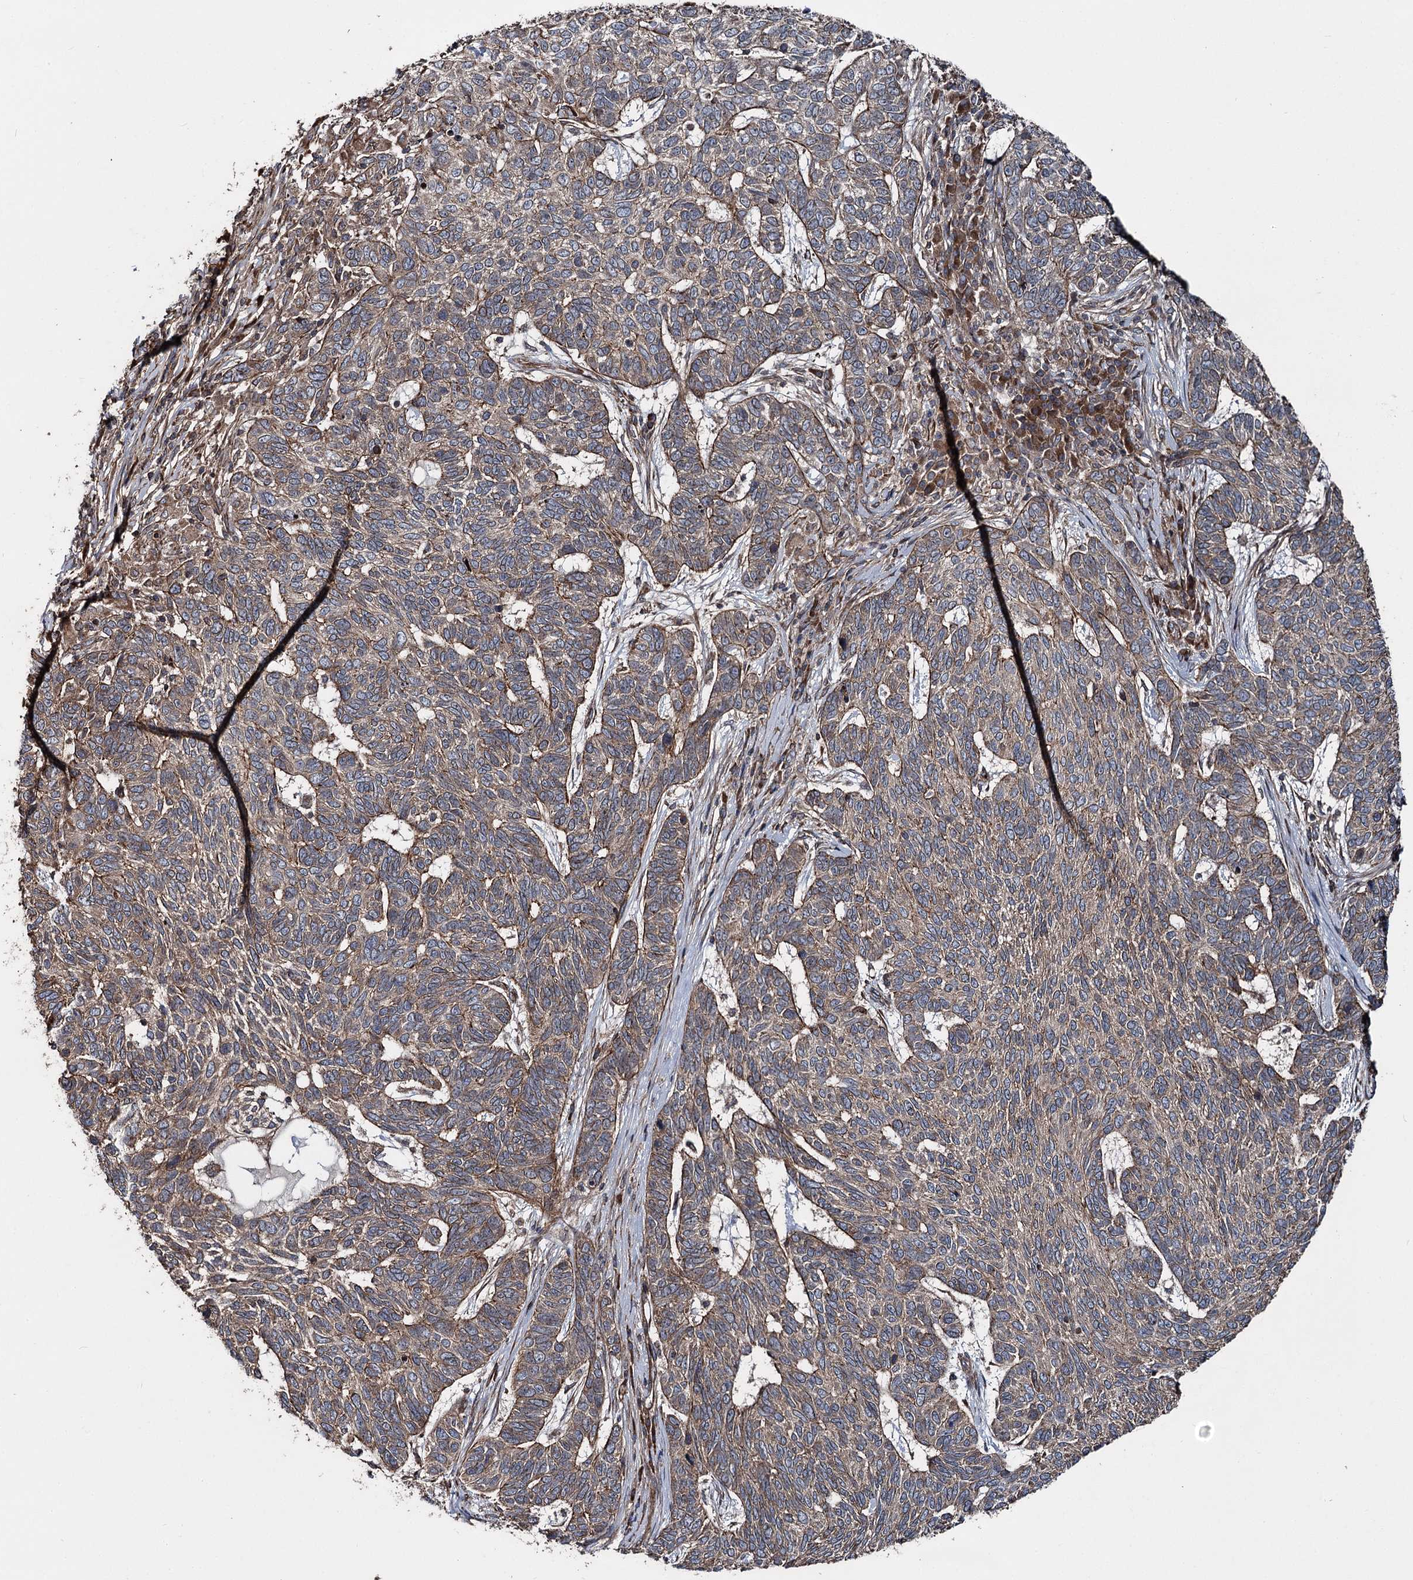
{"staining": {"intensity": "moderate", "quantity": "25%-75%", "location": "cytoplasmic/membranous"}, "tissue": "skin cancer", "cell_type": "Tumor cells", "image_type": "cancer", "snomed": [{"axis": "morphology", "description": "Basal cell carcinoma"}, {"axis": "topography", "description": "Skin"}], "caption": "This is an image of immunohistochemistry staining of skin cancer, which shows moderate positivity in the cytoplasmic/membranous of tumor cells.", "gene": "ITFG2", "patient": {"sex": "female", "age": 65}}